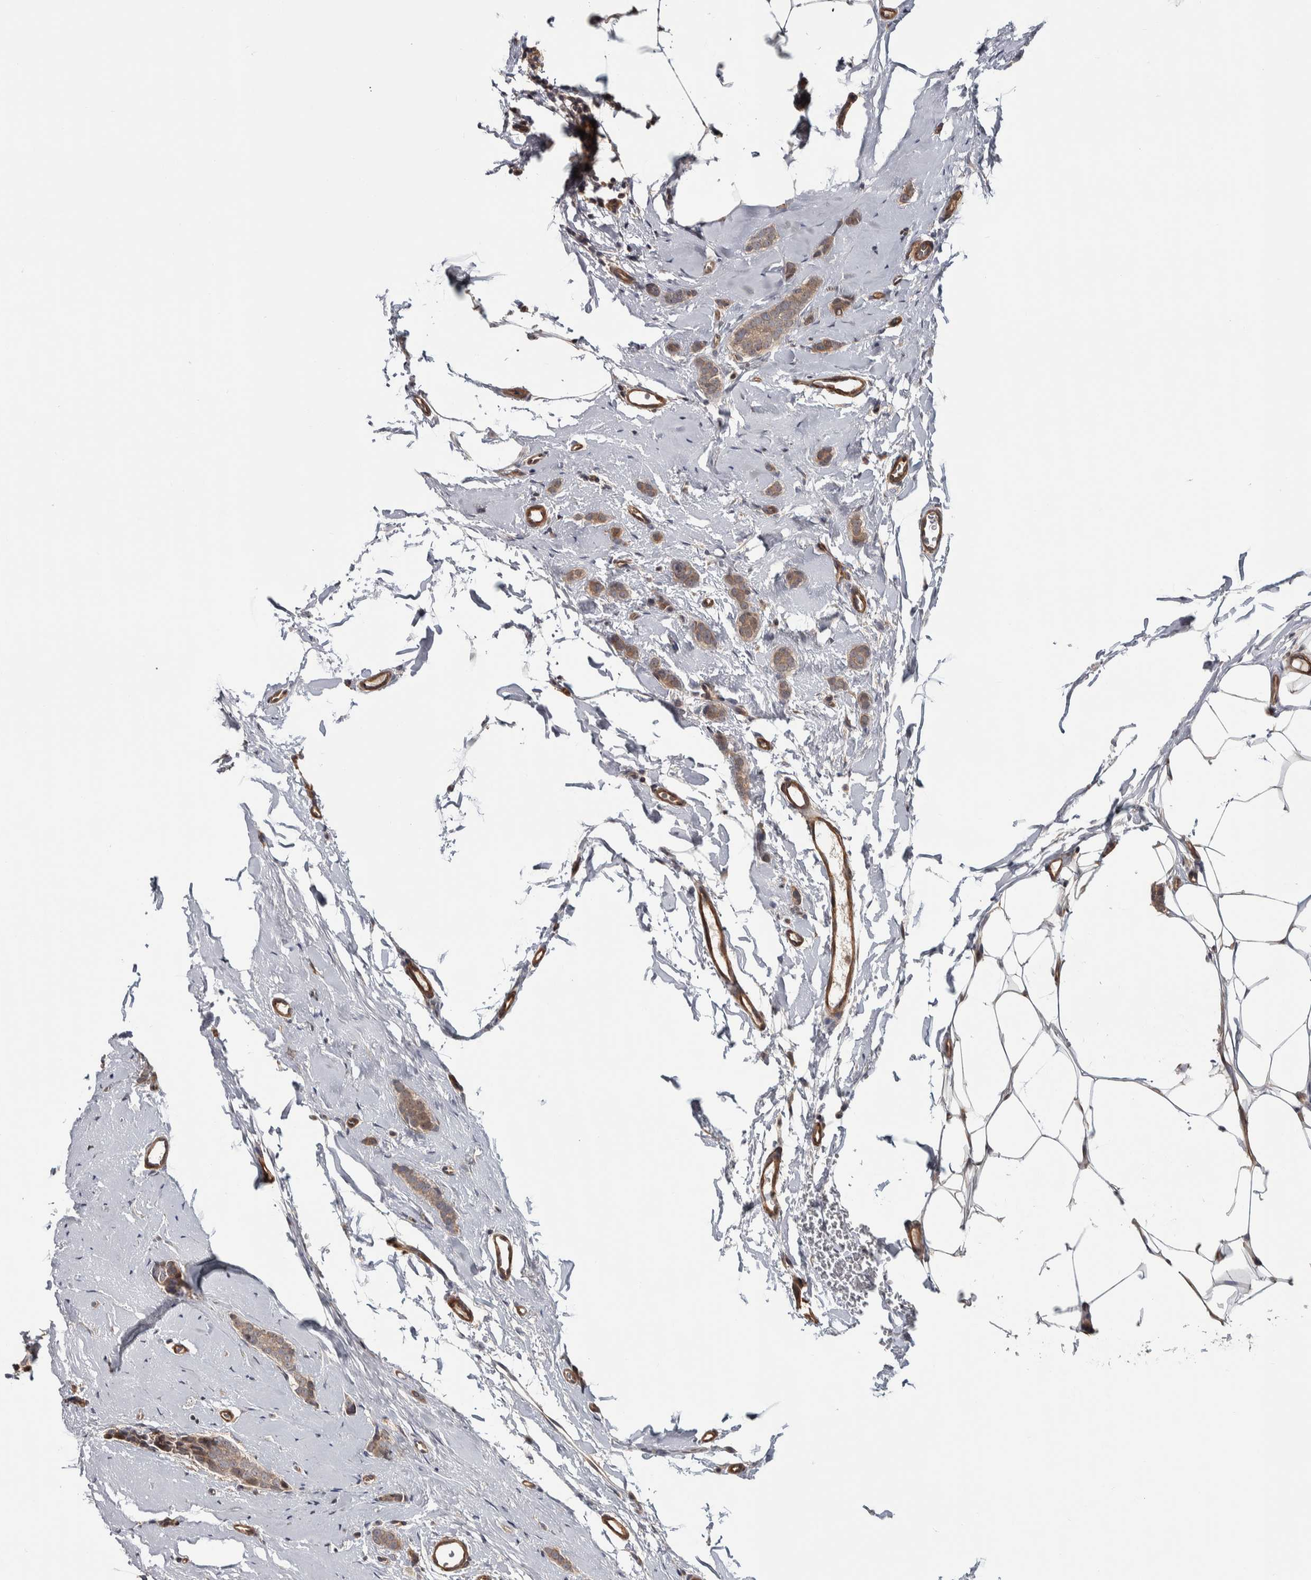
{"staining": {"intensity": "weak", "quantity": ">75%", "location": "cytoplasmic/membranous"}, "tissue": "breast cancer", "cell_type": "Tumor cells", "image_type": "cancer", "snomed": [{"axis": "morphology", "description": "Lobular carcinoma"}, {"axis": "topography", "description": "Skin"}, {"axis": "topography", "description": "Breast"}], "caption": "Immunohistochemical staining of human breast cancer (lobular carcinoma) displays low levels of weak cytoplasmic/membranous protein positivity in about >75% of tumor cells. (DAB IHC, brown staining for protein, blue staining for nuclei).", "gene": "CHMP4C", "patient": {"sex": "female", "age": 46}}